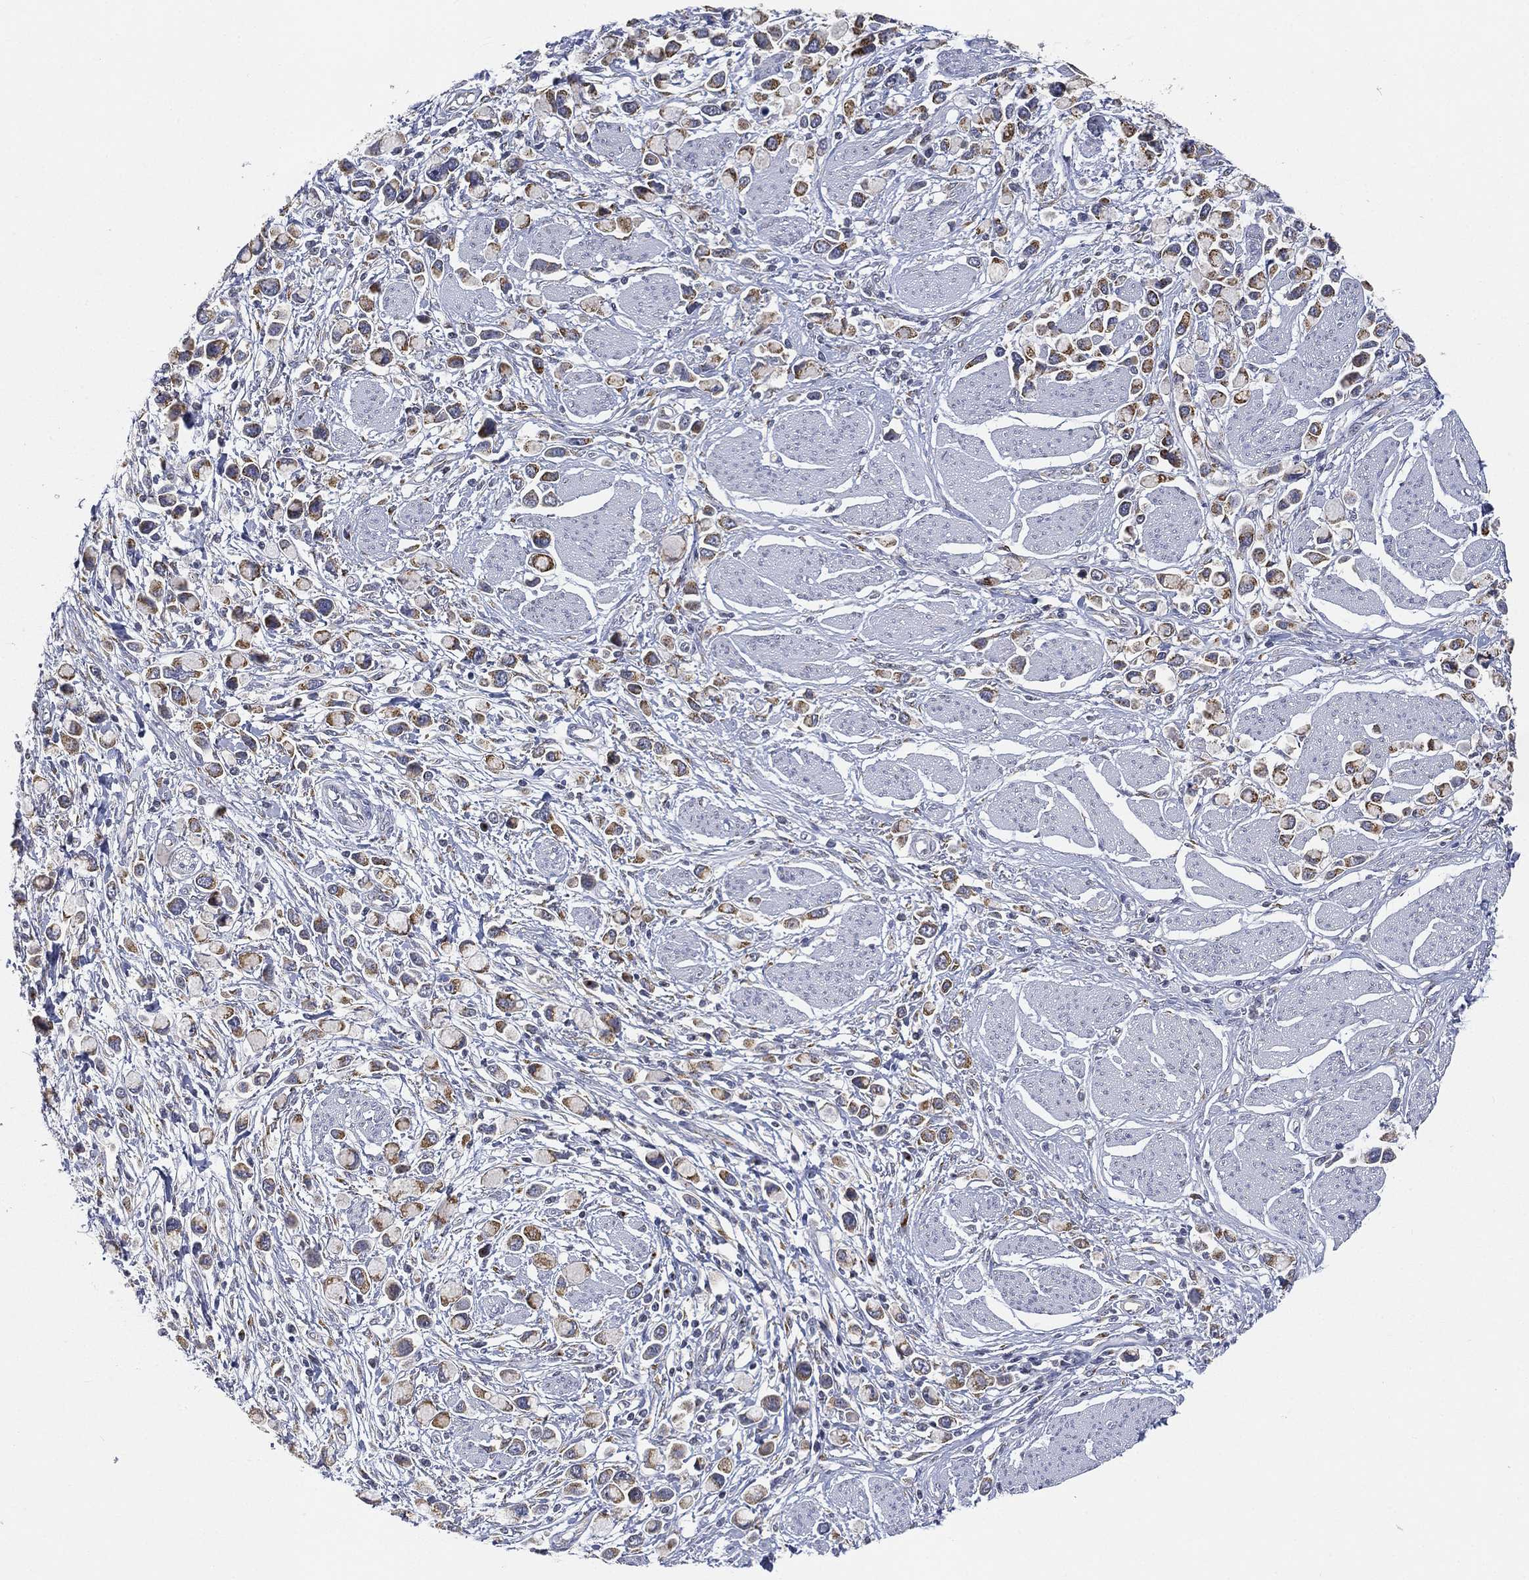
{"staining": {"intensity": "moderate", "quantity": "25%-75%", "location": "cytoplasmic/membranous"}, "tissue": "stomach cancer", "cell_type": "Tumor cells", "image_type": "cancer", "snomed": [{"axis": "morphology", "description": "Adenocarcinoma, NOS"}, {"axis": "topography", "description": "Stomach"}], "caption": "Moderate cytoplasmic/membranous positivity for a protein is seen in approximately 25%-75% of tumor cells of stomach cancer using immunohistochemistry (IHC).", "gene": "TICAM1", "patient": {"sex": "female", "age": 81}}